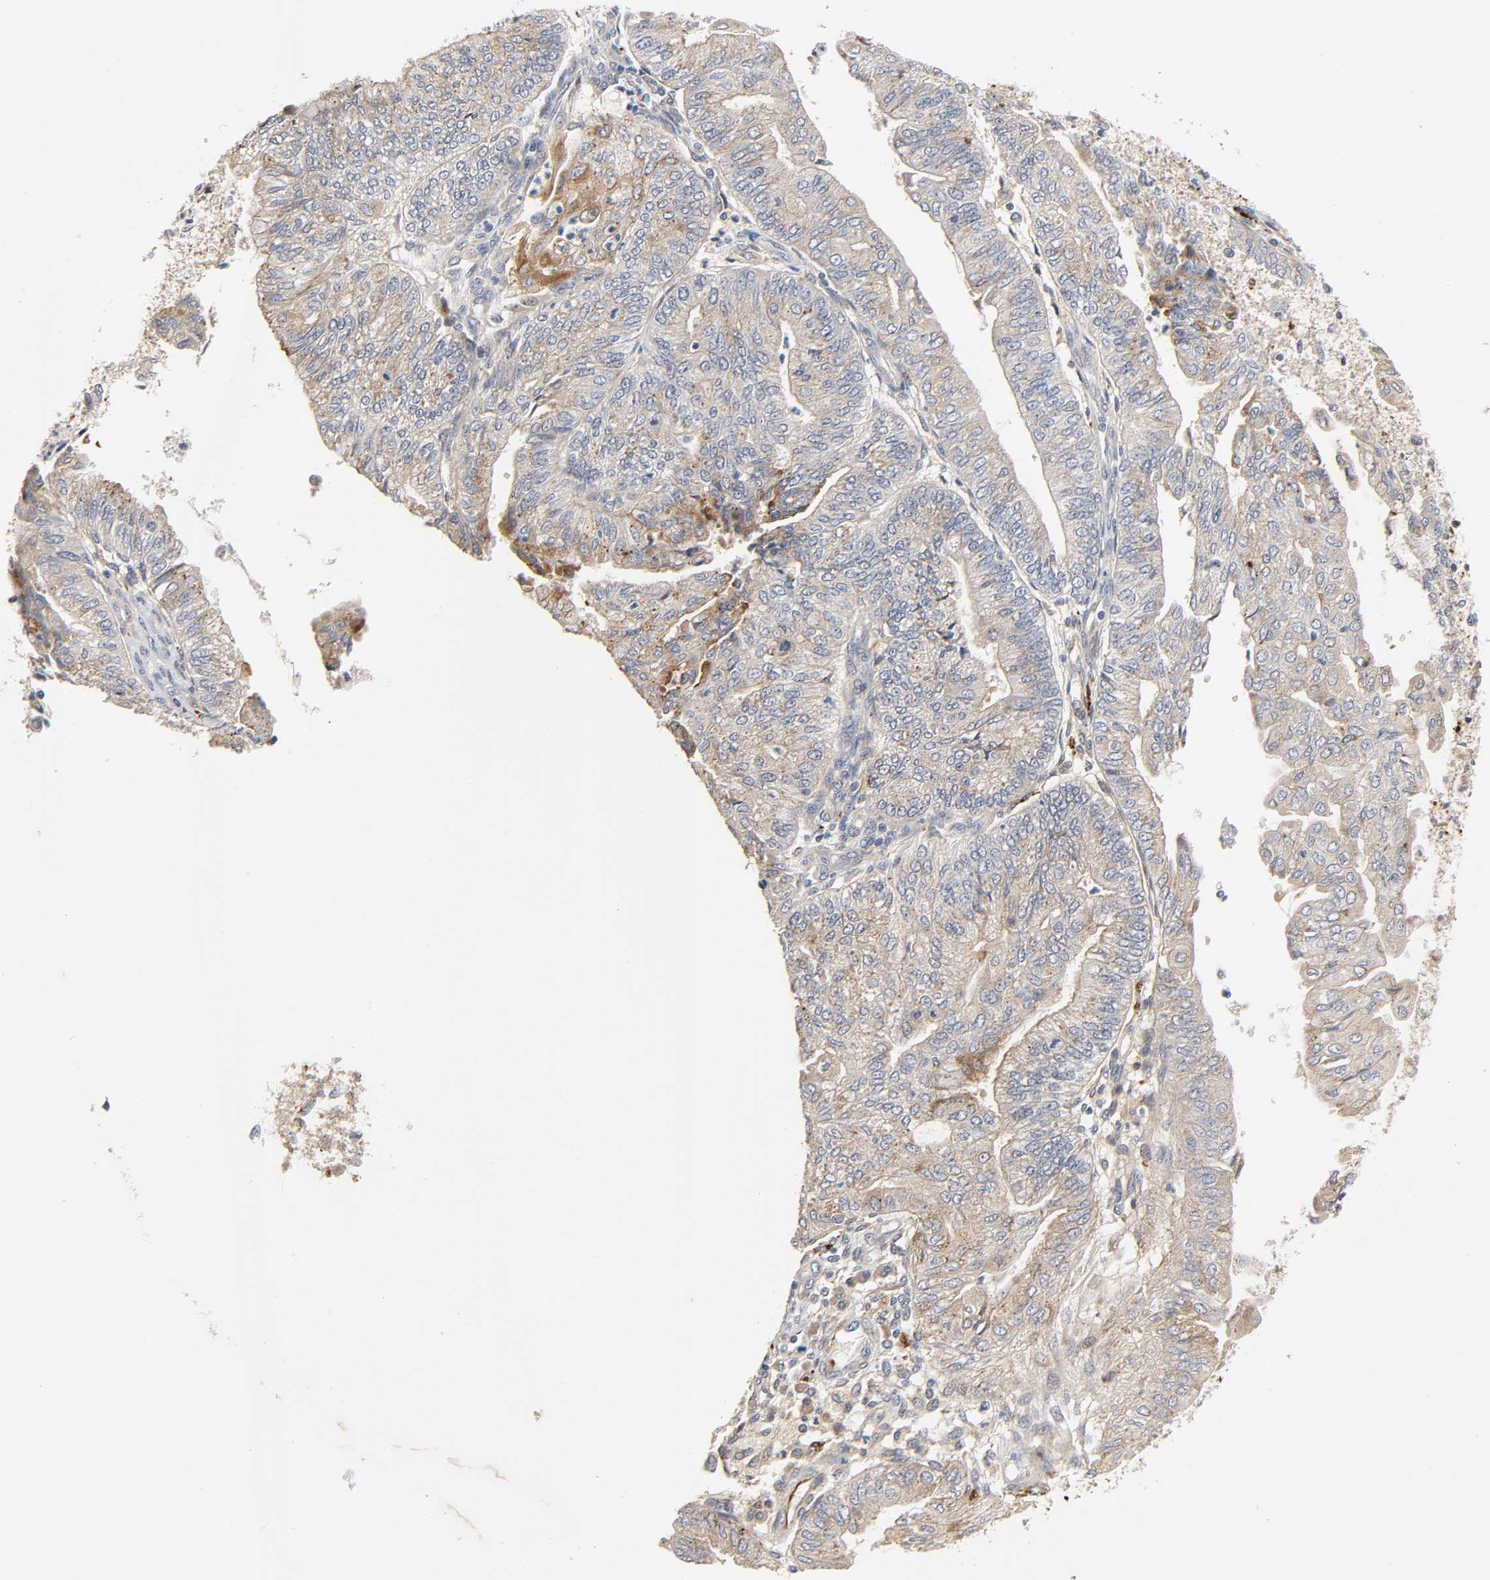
{"staining": {"intensity": "weak", "quantity": ">75%", "location": "cytoplasmic/membranous"}, "tissue": "endometrial cancer", "cell_type": "Tumor cells", "image_type": "cancer", "snomed": [{"axis": "morphology", "description": "Adenocarcinoma, NOS"}, {"axis": "topography", "description": "Endometrium"}], "caption": "Immunohistochemistry photomicrograph of human adenocarcinoma (endometrial) stained for a protein (brown), which demonstrates low levels of weak cytoplasmic/membranous positivity in about >75% of tumor cells.", "gene": "REEP6", "patient": {"sex": "female", "age": 59}}